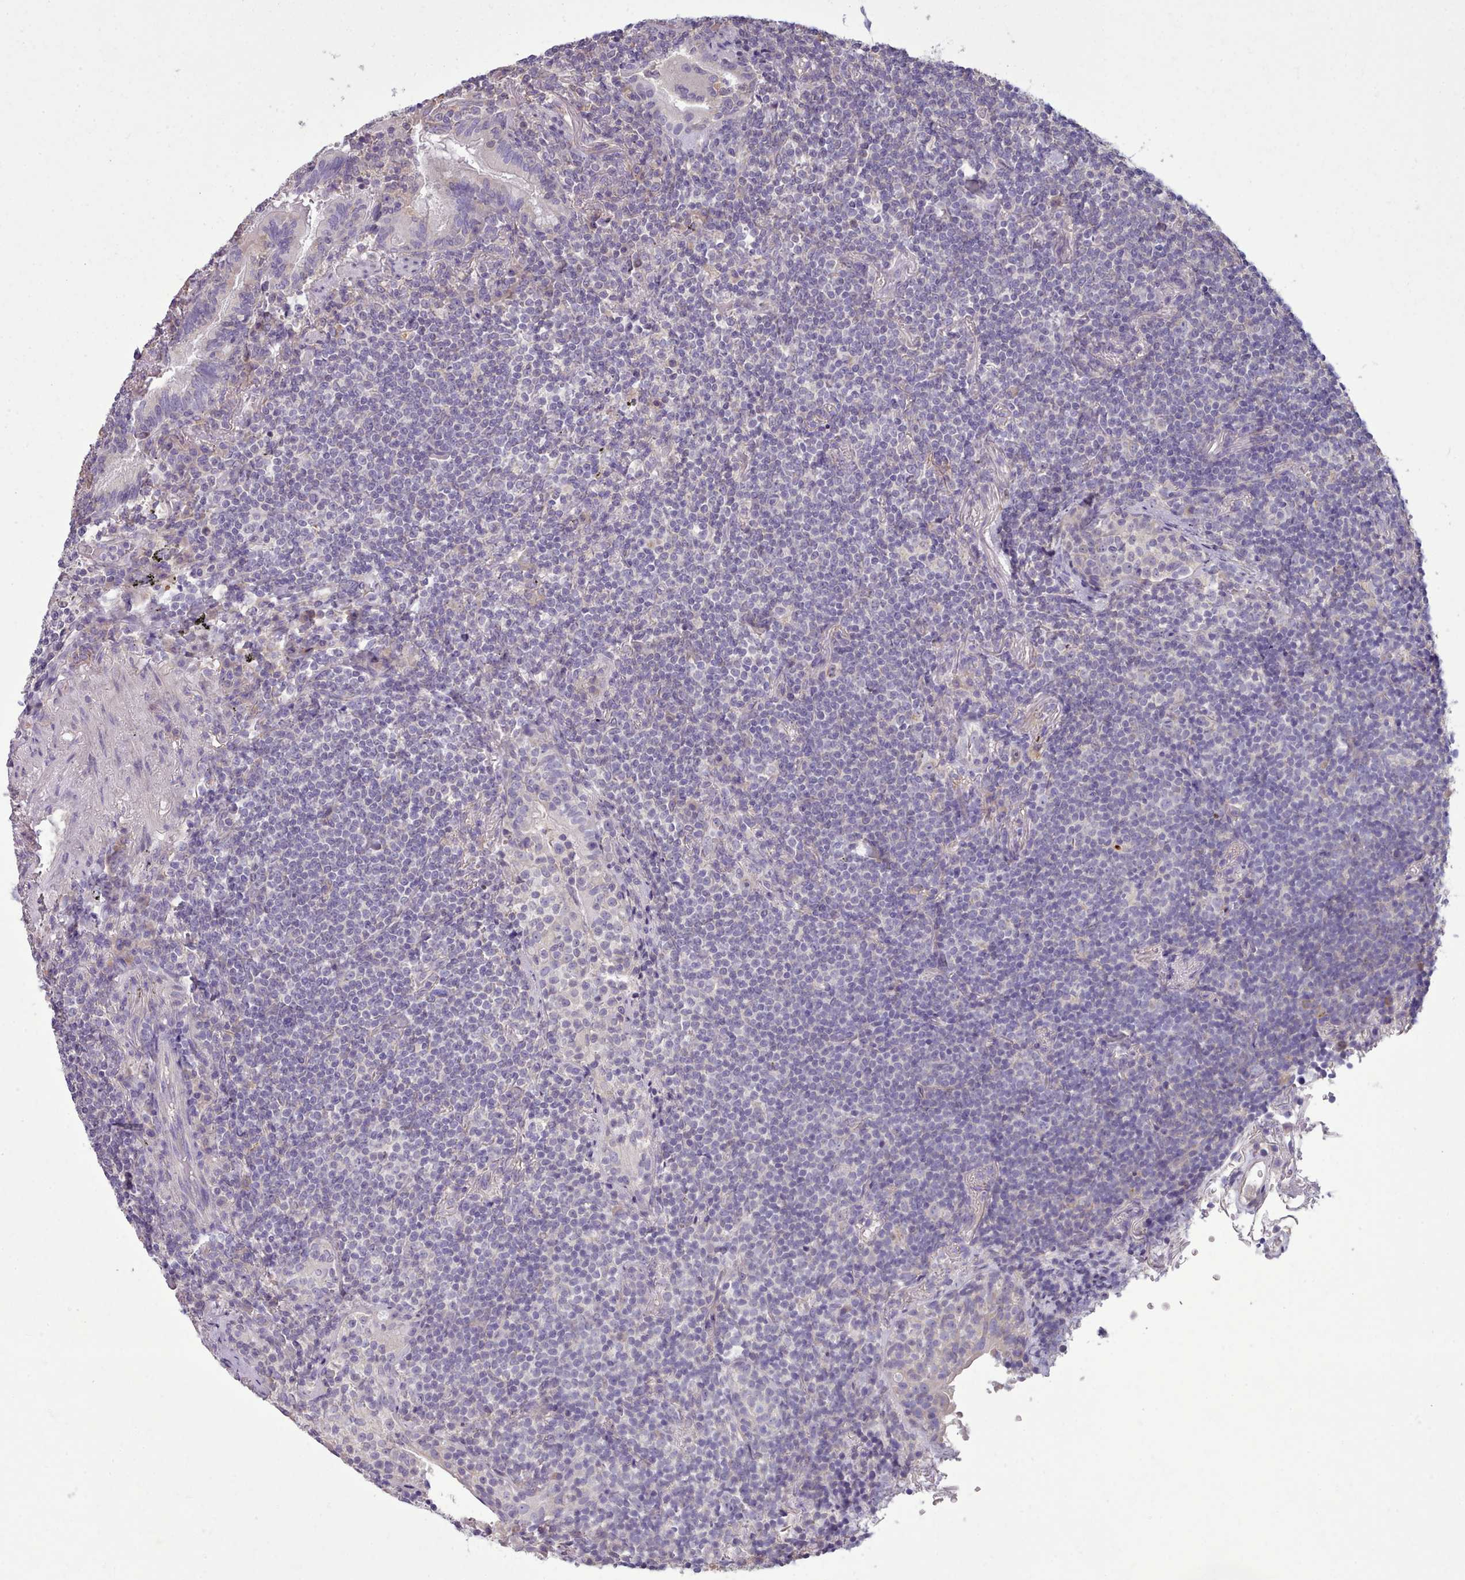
{"staining": {"intensity": "negative", "quantity": "none", "location": "none"}, "tissue": "lymphoma", "cell_type": "Tumor cells", "image_type": "cancer", "snomed": [{"axis": "morphology", "description": "Malignant lymphoma, non-Hodgkin's type, Low grade"}, {"axis": "topography", "description": "Lung"}], "caption": "The immunohistochemistry image has no significant expression in tumor cells of low-grade malignant lymphoma, non-Hodgkin's type tissue.", "gene": "DPF1", "patient": {"sex": "female", "age": 71}}